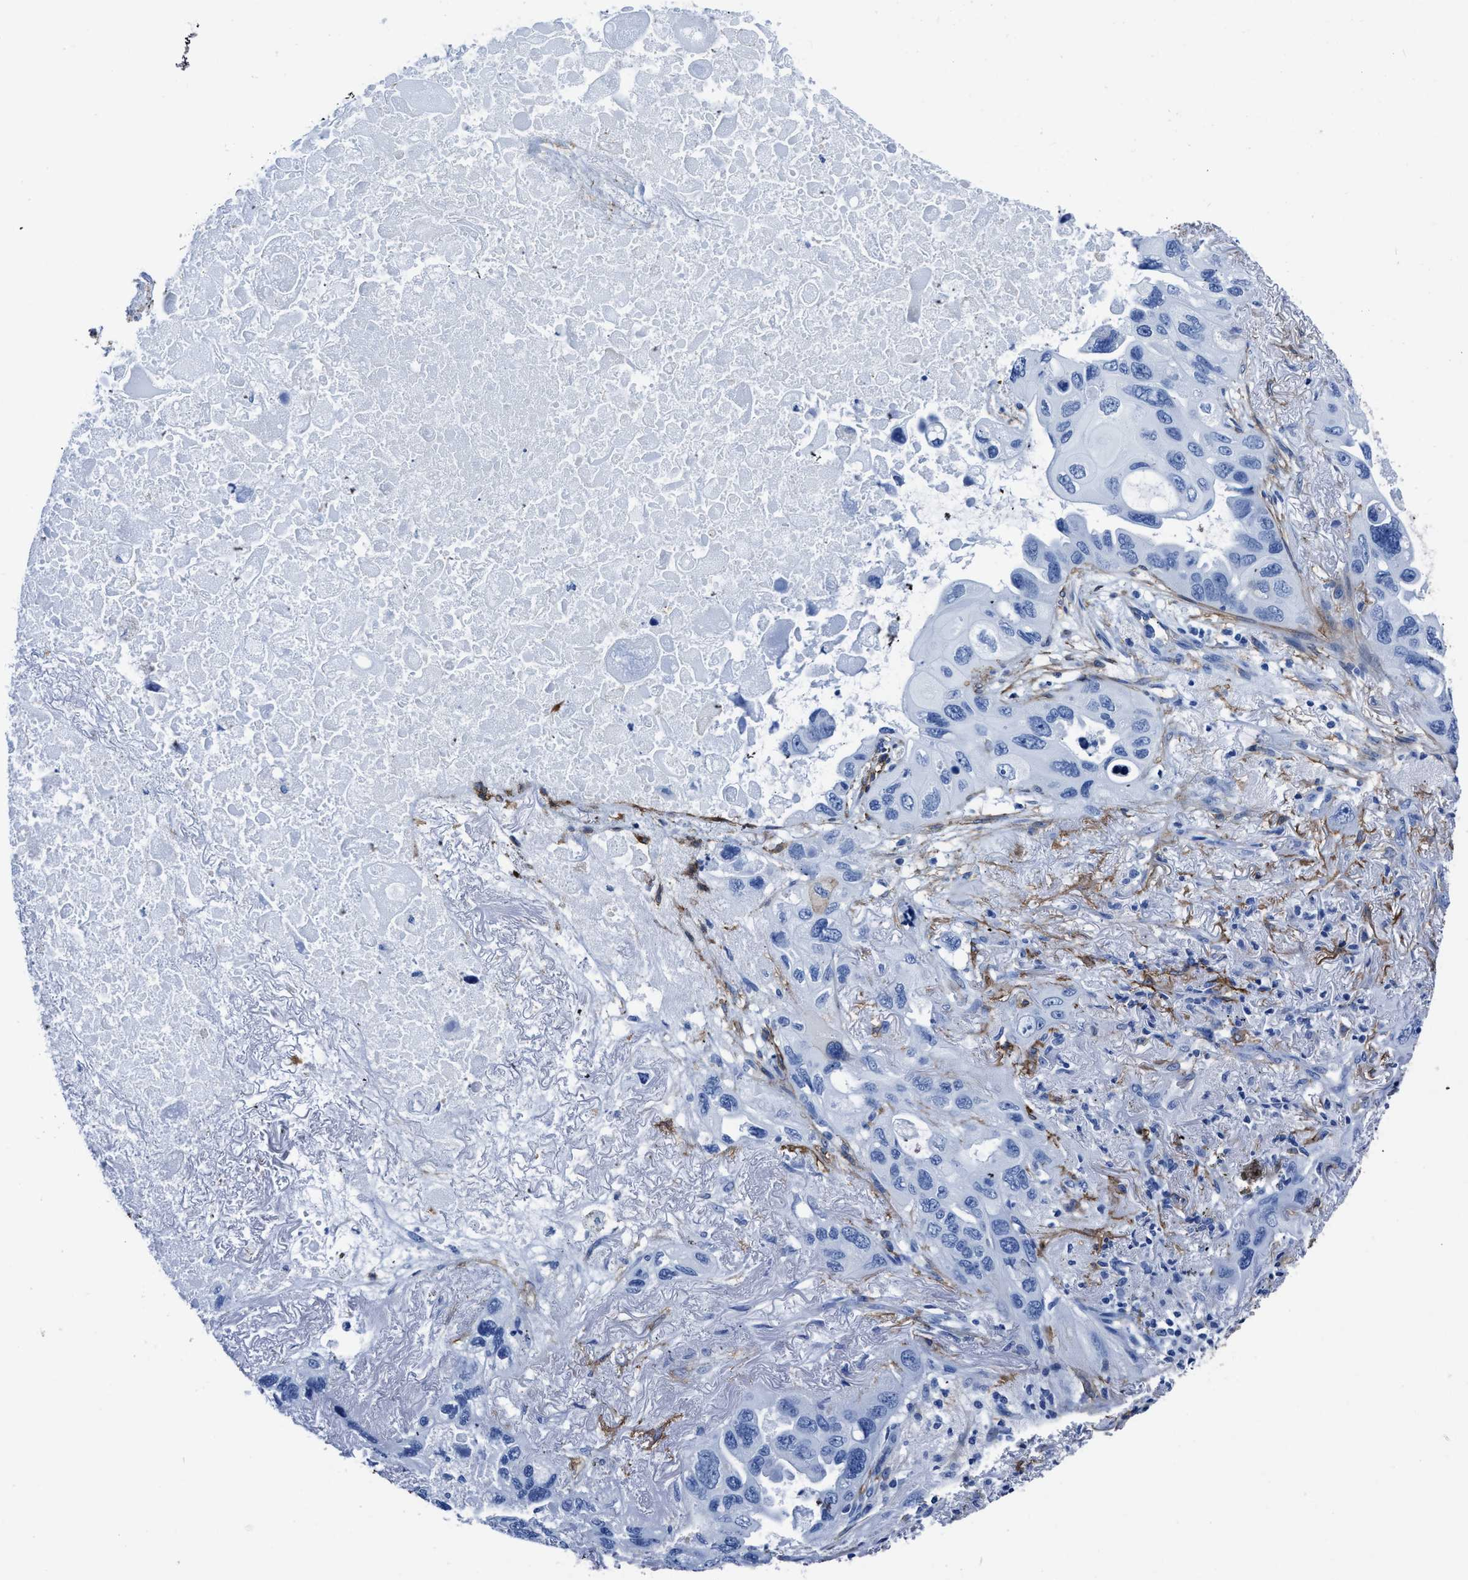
{"staining": {"intensity": "negative", "quantity": "none", "location": "none"}, "tissue": "lung cancer", "cell_type": "Tumor cells", "image_type": "cancer", "snomed": [{"axis": "morphology", "description": "Squamous cell carcinoma, NOS"}, {"axis": "topography", "description": "Lung"}], "caption": "There is no significant expression in tumor cells of lung cancer.", "gene": "AQP1", "patient": {"sex": "female", "age": 73}}